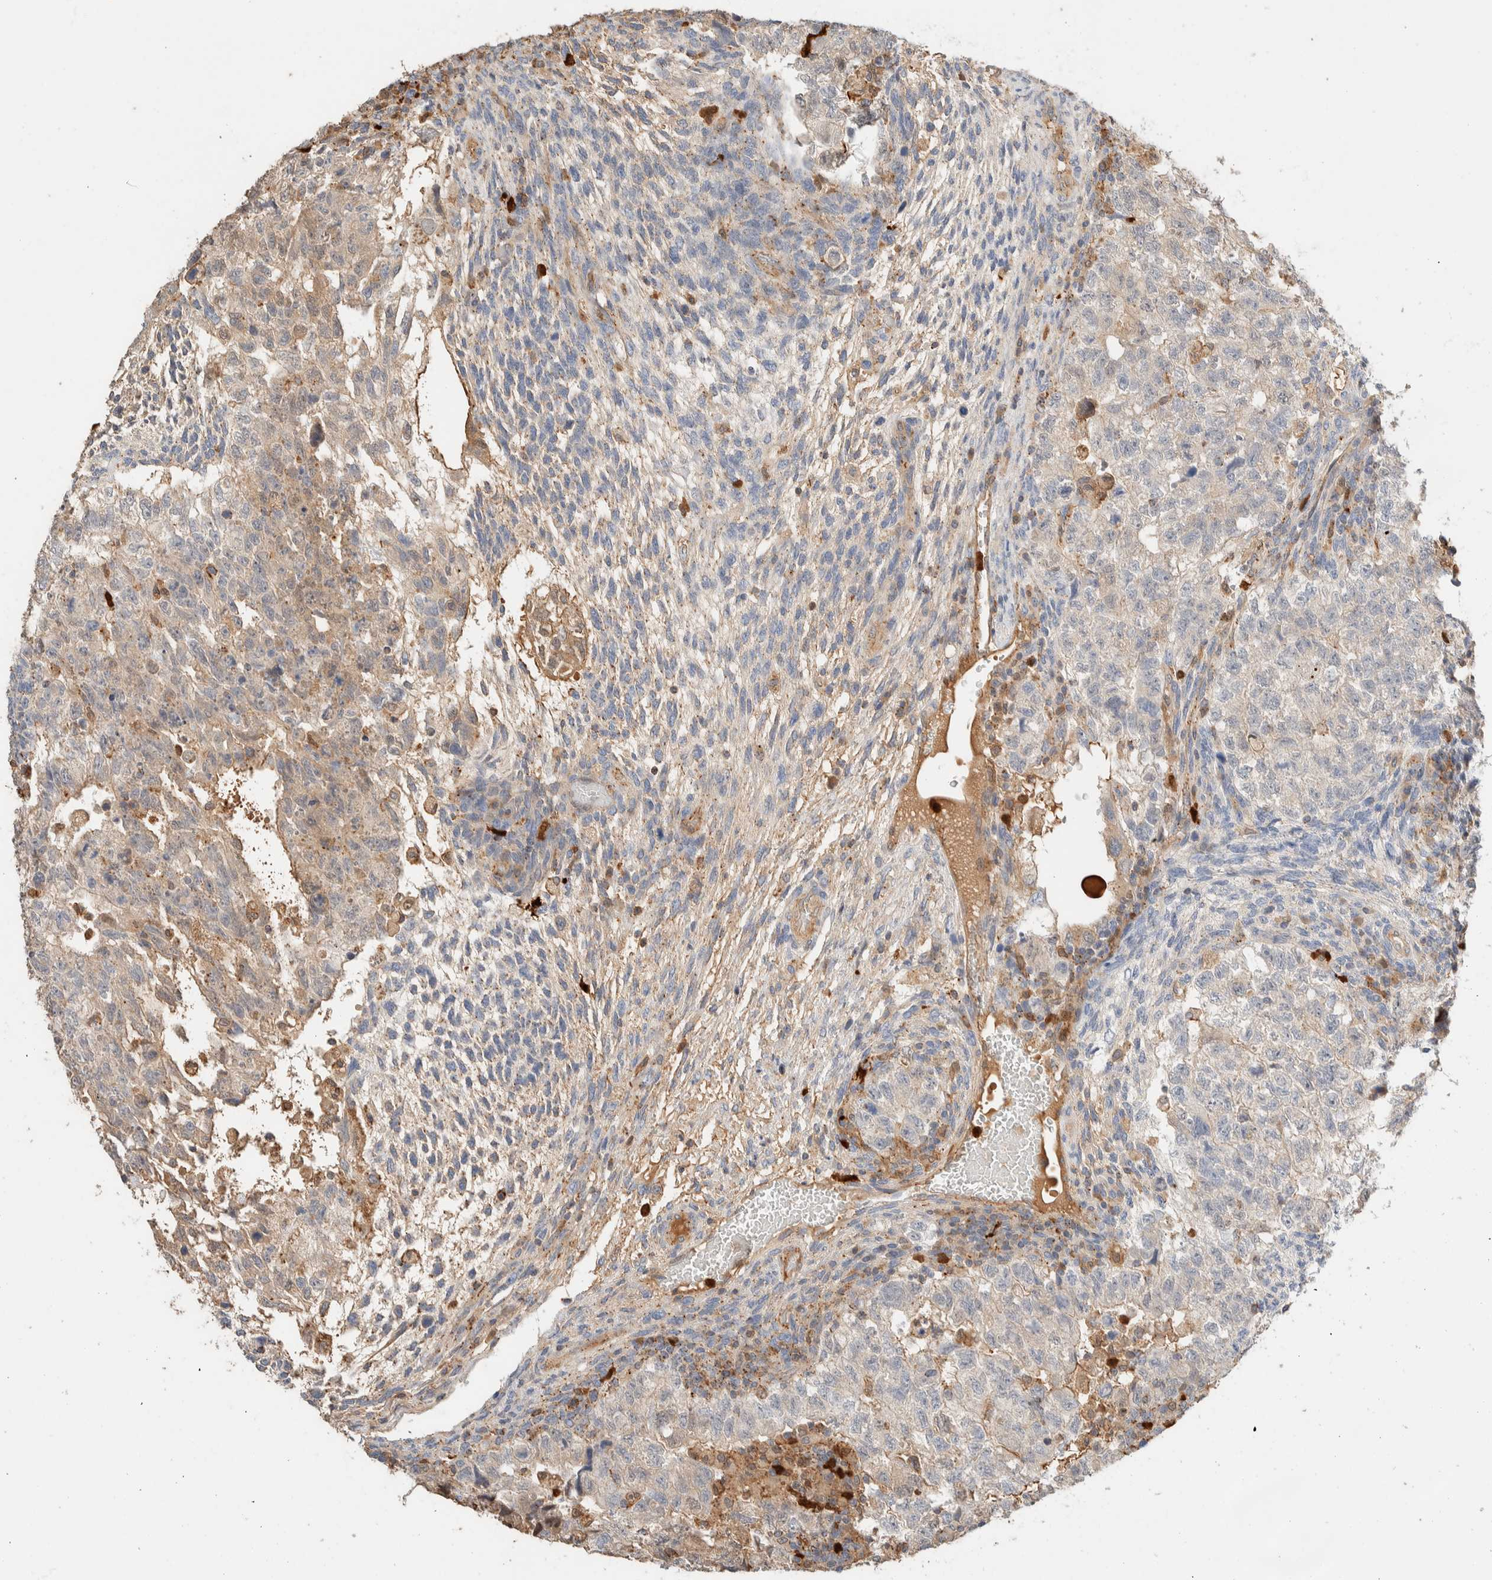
{"staining": {"intensity": "weak", "quantity": "25%-75%", "location": "cytoplasmic/membranous"}, "tissue": "testis cancer", "cell_type": "Tumor cells", "image_type": "cancer", "snomed": [{"axis": "morphology", "description": "Carcinoma, Embryonal, NOS"}, {"axis": "topography", "description": "Testis"}], "caption": "Immunohistochemistry (IHC) of embryonal carcinoma (testis) displays low levels of weak cytoplasmic/membranous expression in about 25%-75% of tumor cells. Using DAB (brown) and hematoxylin (blue) stains, captured at high magnification using brightfield microscopy.", "gene": "SETD4", "patient": {"sex": "male", "age": 36}}